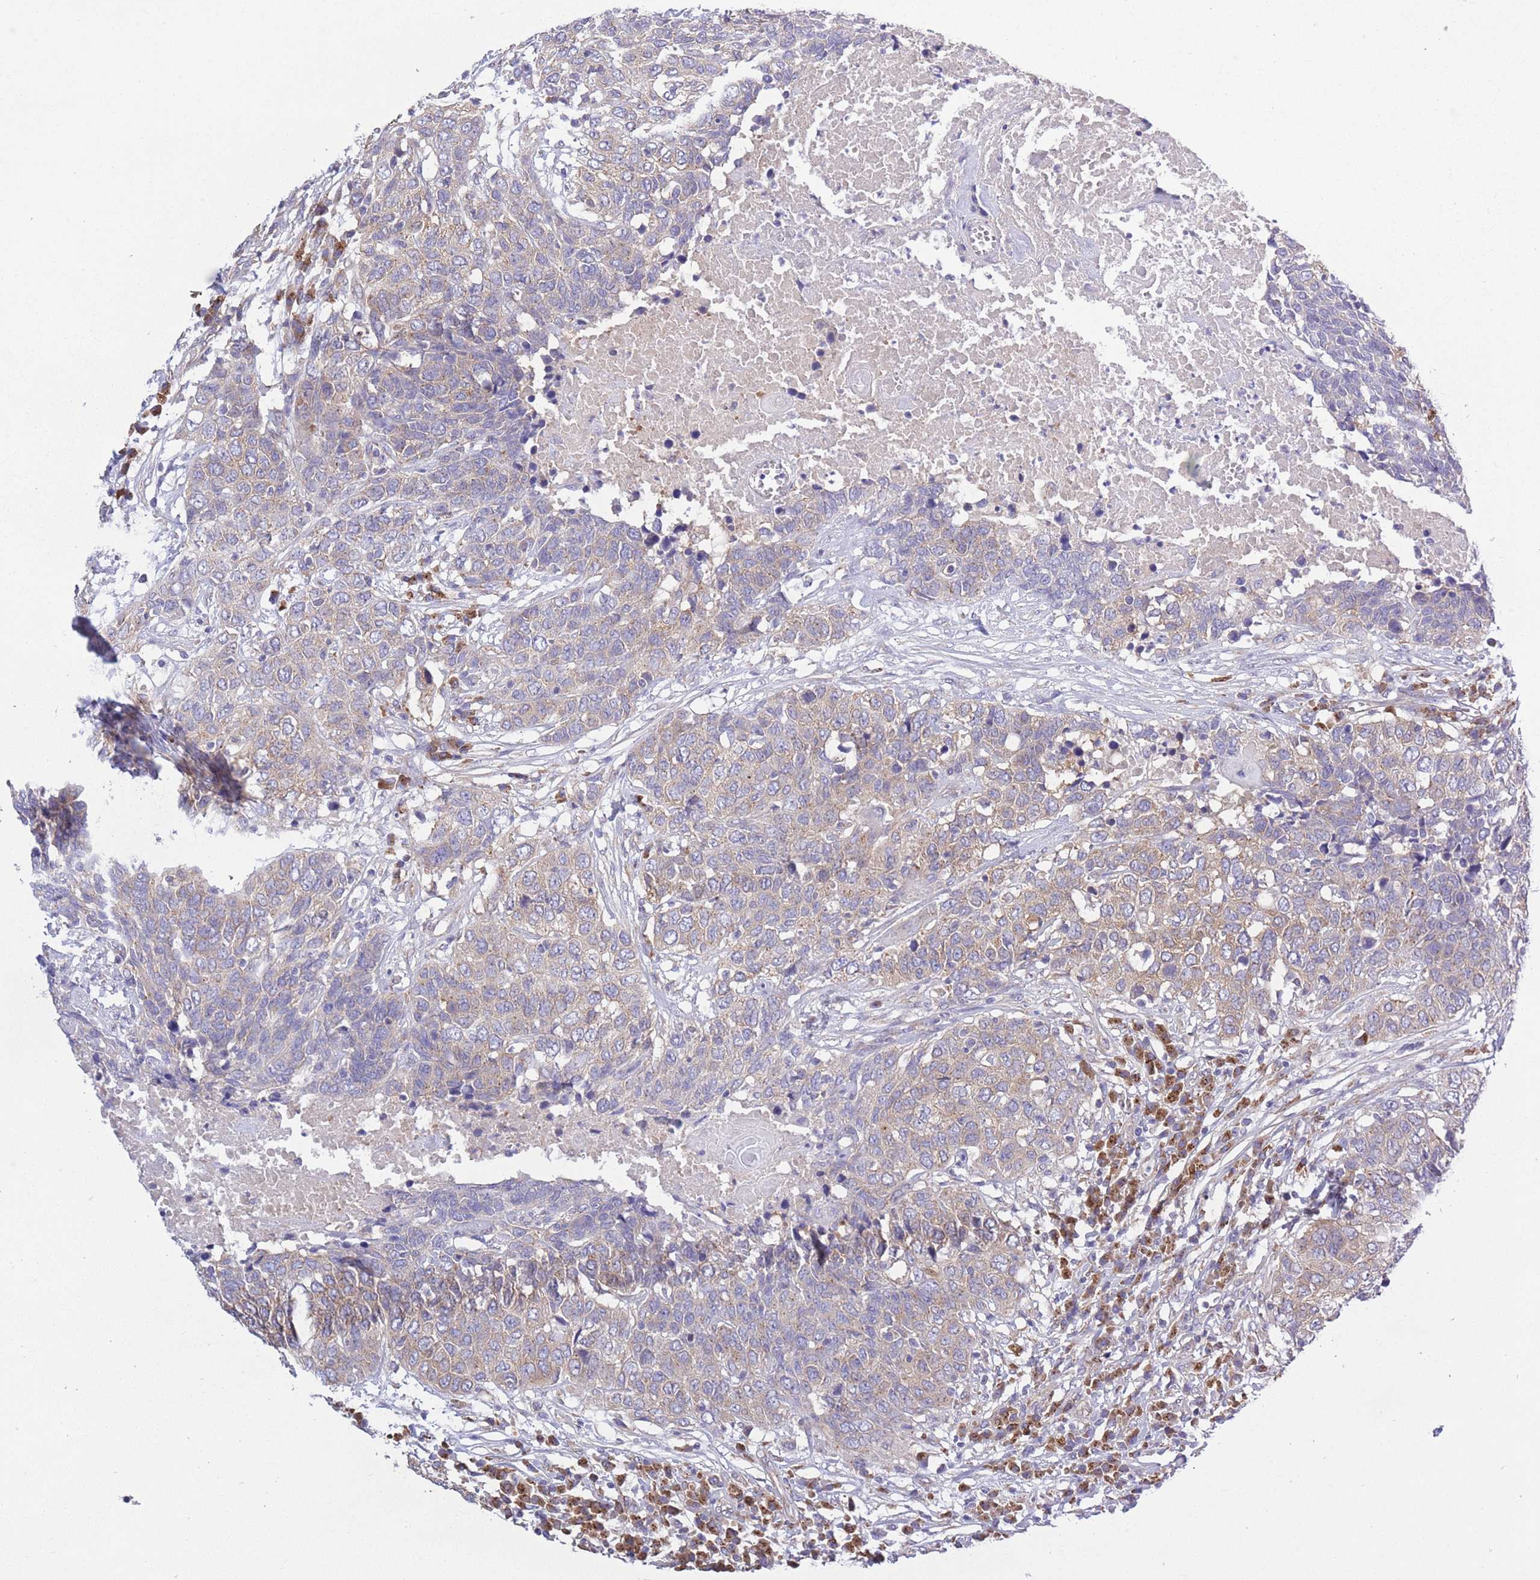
{"staining": {"intensity": "weak", "quantity": "<25%", "location": "cytoplasmic/membranous"}, "tissue": "head and neck cancer", "cell_type": "Tumor cells", "image_type": "cancer", "snomed": [{"axis": "morphology", "description": "Squamous cell carcinoma, NOS"}, {"axis": "topography", "description": "Head-Neck"}], "caption": "Protein analysis of head and neck squamous cell carcinoma exhibits no significant staining in tumor cells.", "gene": "COPG2", "patient": {"sex": "male", "age": 66}}